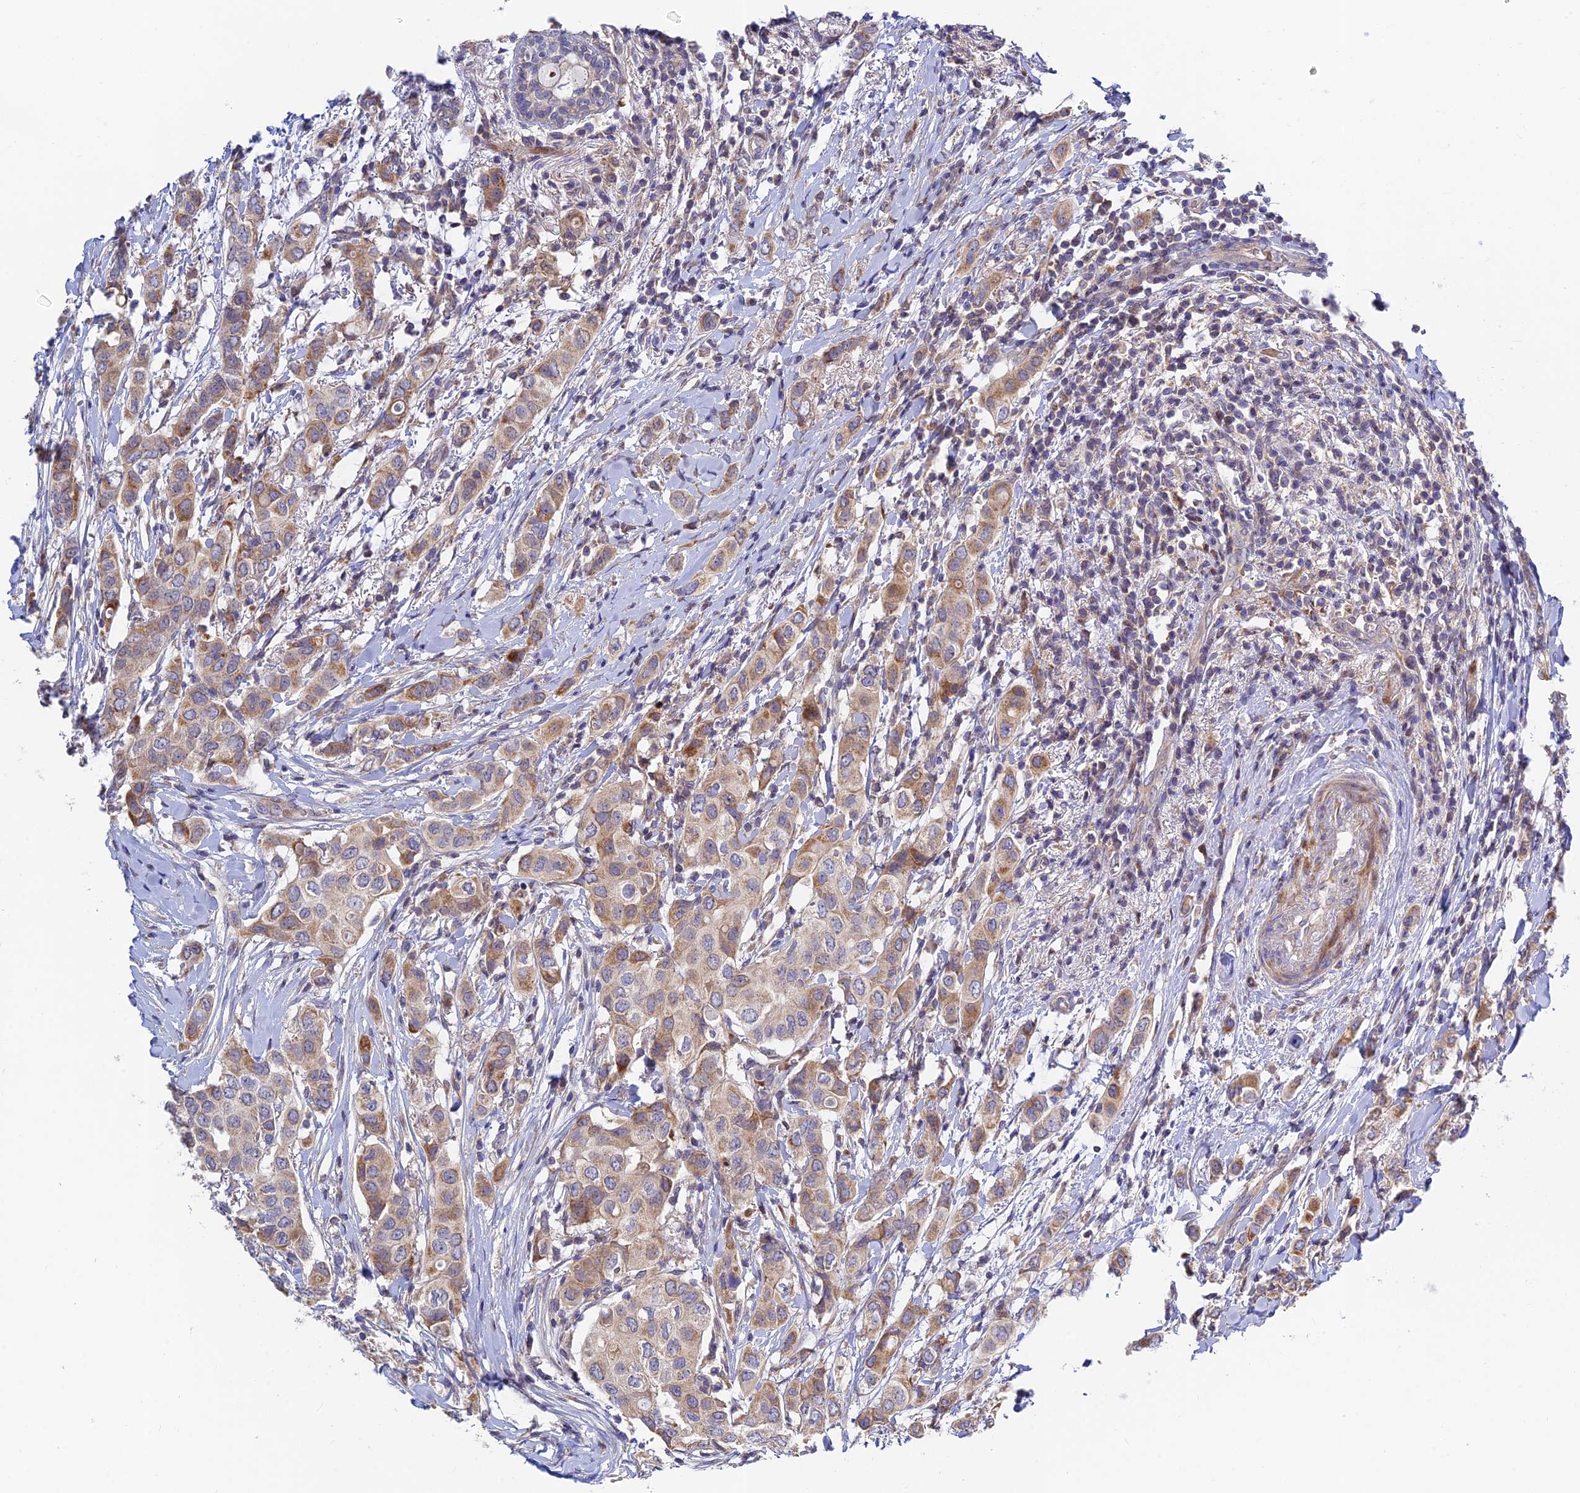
{"staining": {"intensity": "moderate", "quantity": "25%-75%", "location": "cytoplasmic/membranous"}, "tissue": "breast cancer", "cell_type": "Tumor cells", "image_type": "cancer", "snomed": [{"axis": "morphology", "description": "Lobular carcinoma"}, {"axis": "topography", "description": "Breast"}], "caption": "Immunohistochemical staining of human breast lobular carcinoma shows moderate cytoplasmic/membranous protein staining in approximately 25%-75% of tumor cells.", "gene": "FUOM", "patient": {"sex": "female", "age": 51}}